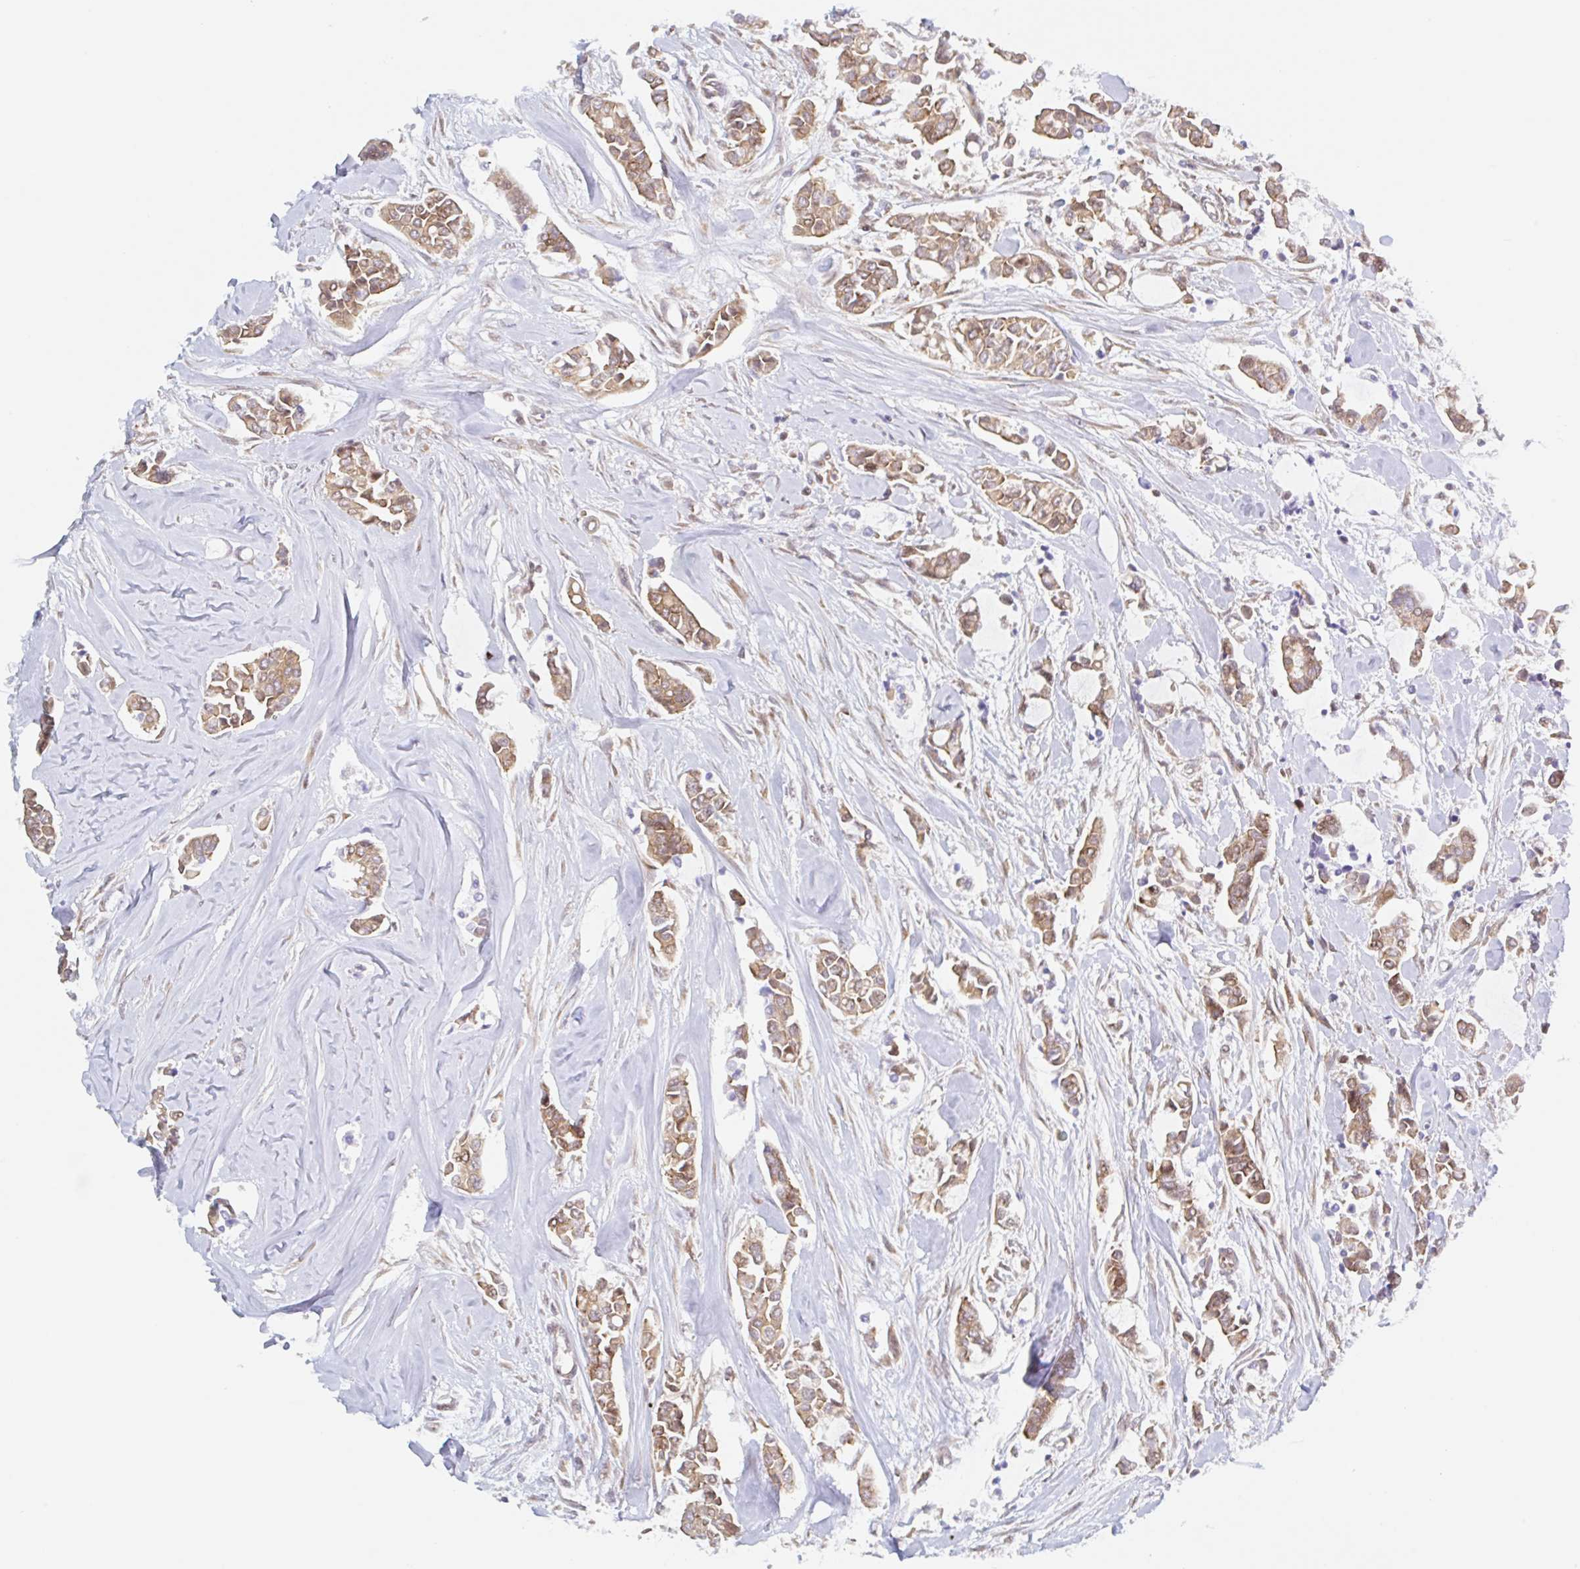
{"staining": {"intensity": "moderate", "quantity": ">75%", "location": "cytoplasmic/membranous"}, "tissue": "breast cancer", "cell_type": "Tumor cells", "image_type": "cancer", "snomed": [{"axis": "morphology", "description": "Duct carcinoma"}, {"axis": "topography", "description": "Breast"}], "caption": "There is medium levels of moderate cytoplasmic/membranous staining in tumor cells of breast infiltrating ductal carcinoma, as demonstrated by immunohistochemical staining (brown color).", "gene": "TBPL2", "patient": {"sex": "female", "age": 84}}